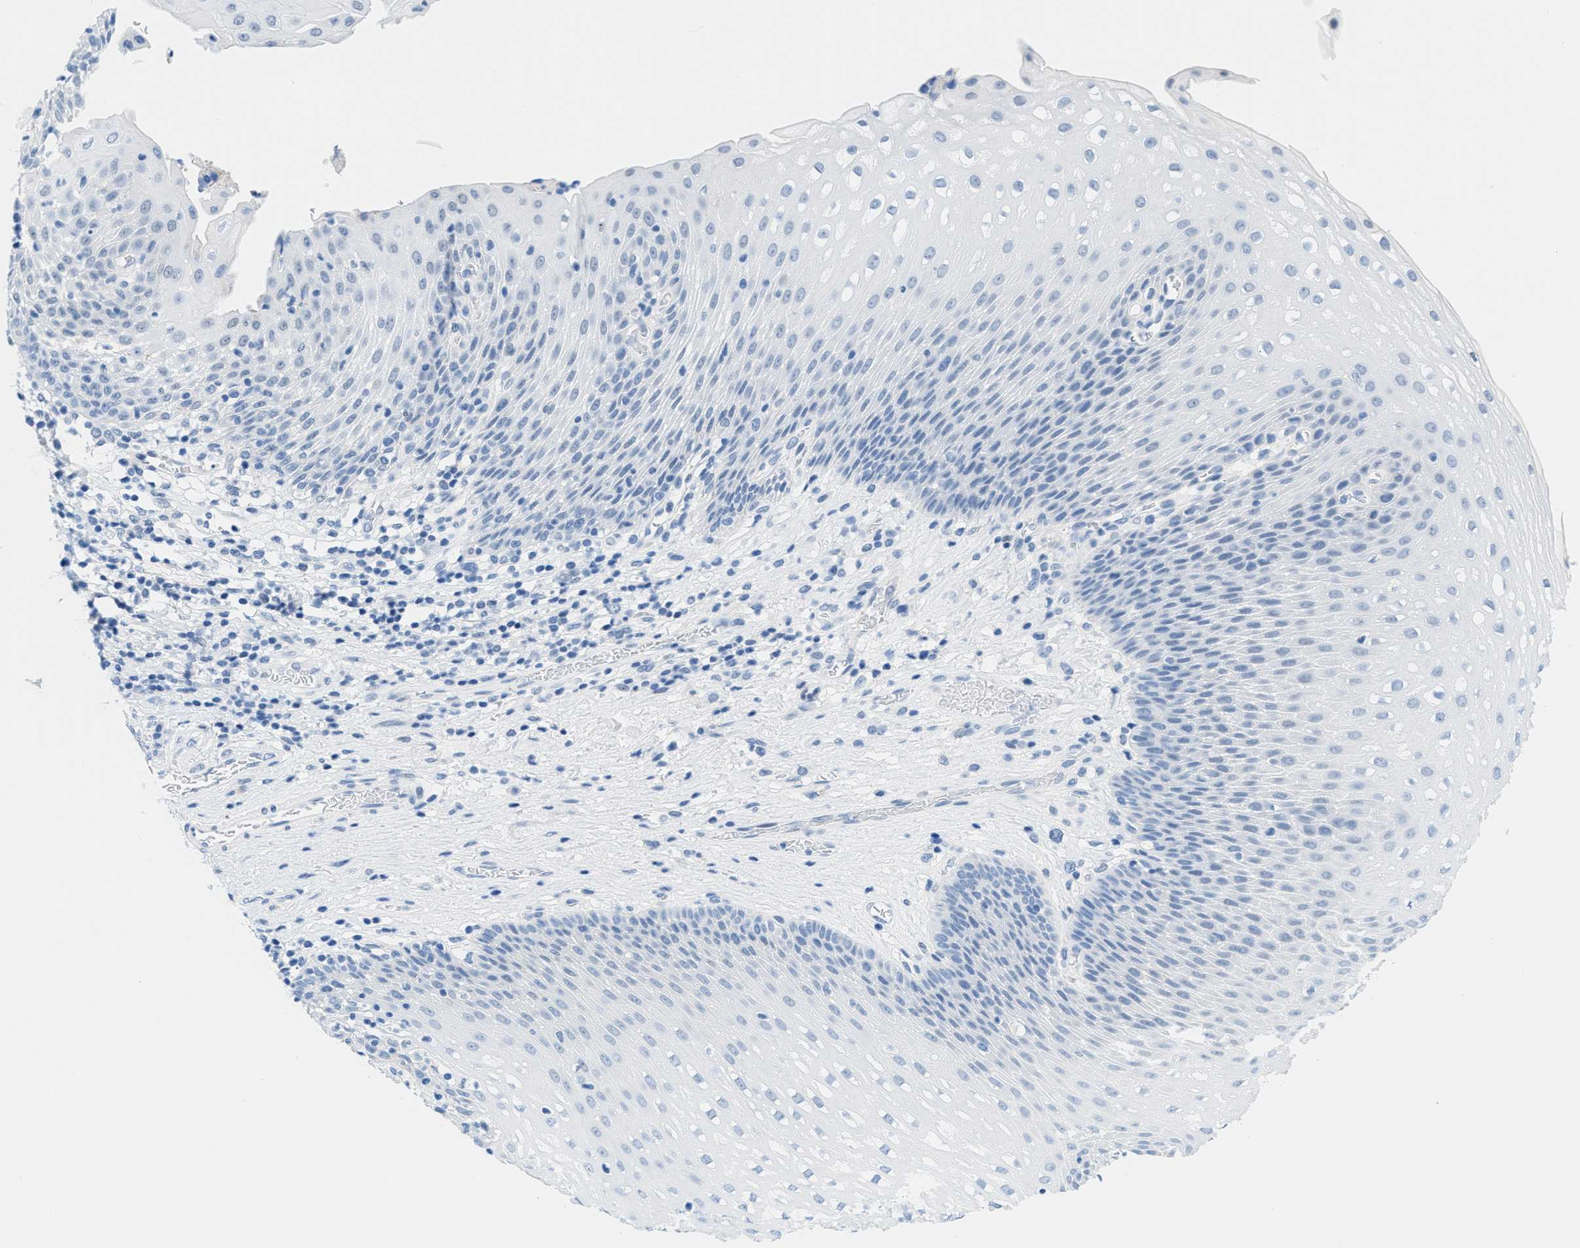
{"staining": {"intensity": "negative", "quantity": "none", "location": "none"}, "tissue": "esophagus", "cell_type": "Squamous epithelial cells", "image_type": "normal", "snomed": [{"axis": "morphology", "description": "Normal tissue, NOS"}, {"axis": "topography", "description": "Esophagus"}], "caption": "Immunohistochemical staining of unremarkable human esophagus exhibits no significant positivity in squamous epithelial cells. (Stains: DAB (3,3'-diaminobenzidine) immunohistochemistry with hematoxylin counter stain, Microscopy: brightfield microscopy at high magnification).", "gene": "FDCSP", "patient": {"sex": "male", "age": 48}}